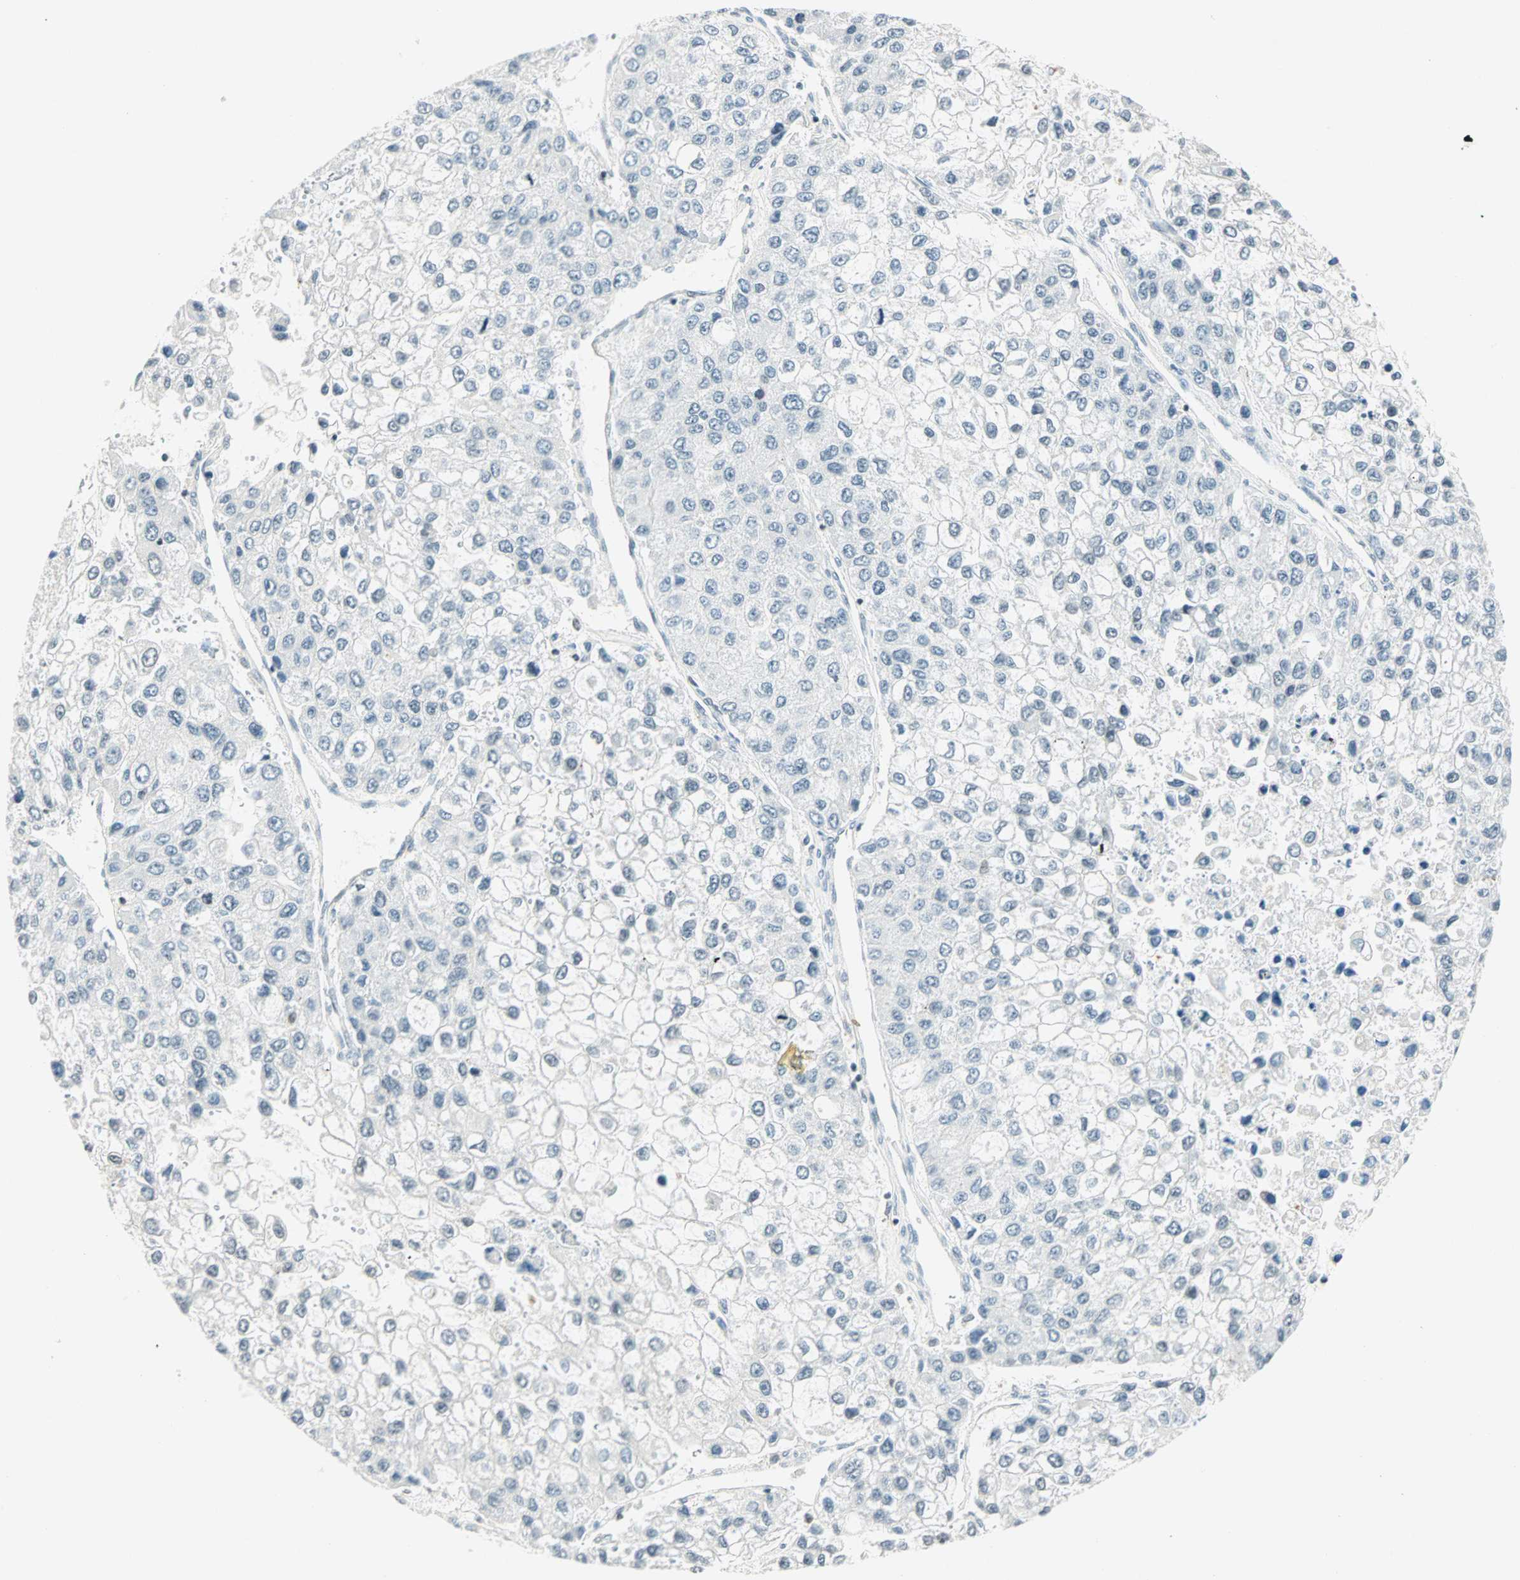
{"staining": {"intensity": "negative", "quantity": "none", "location": "none"}, "tissue": "liver cancer", "cell_type": "Tumor cells", "image_type": "cancer", "snomed": [{"axis": "morphology", "description": "Carcinoma, Hepatocellular, NOS"}, {"axis": "topography", "description": "Liver"}], "caption": "This histopathology image is of liver hepatocellular carcinoma stained with immunohistochemistry (IHC) to label a protein in brown with the nuclei are counter-stained blue. There is no staining in tumor cells.", "gene": "SMAD3", "patient": {"sex": "female", "age": 66}}